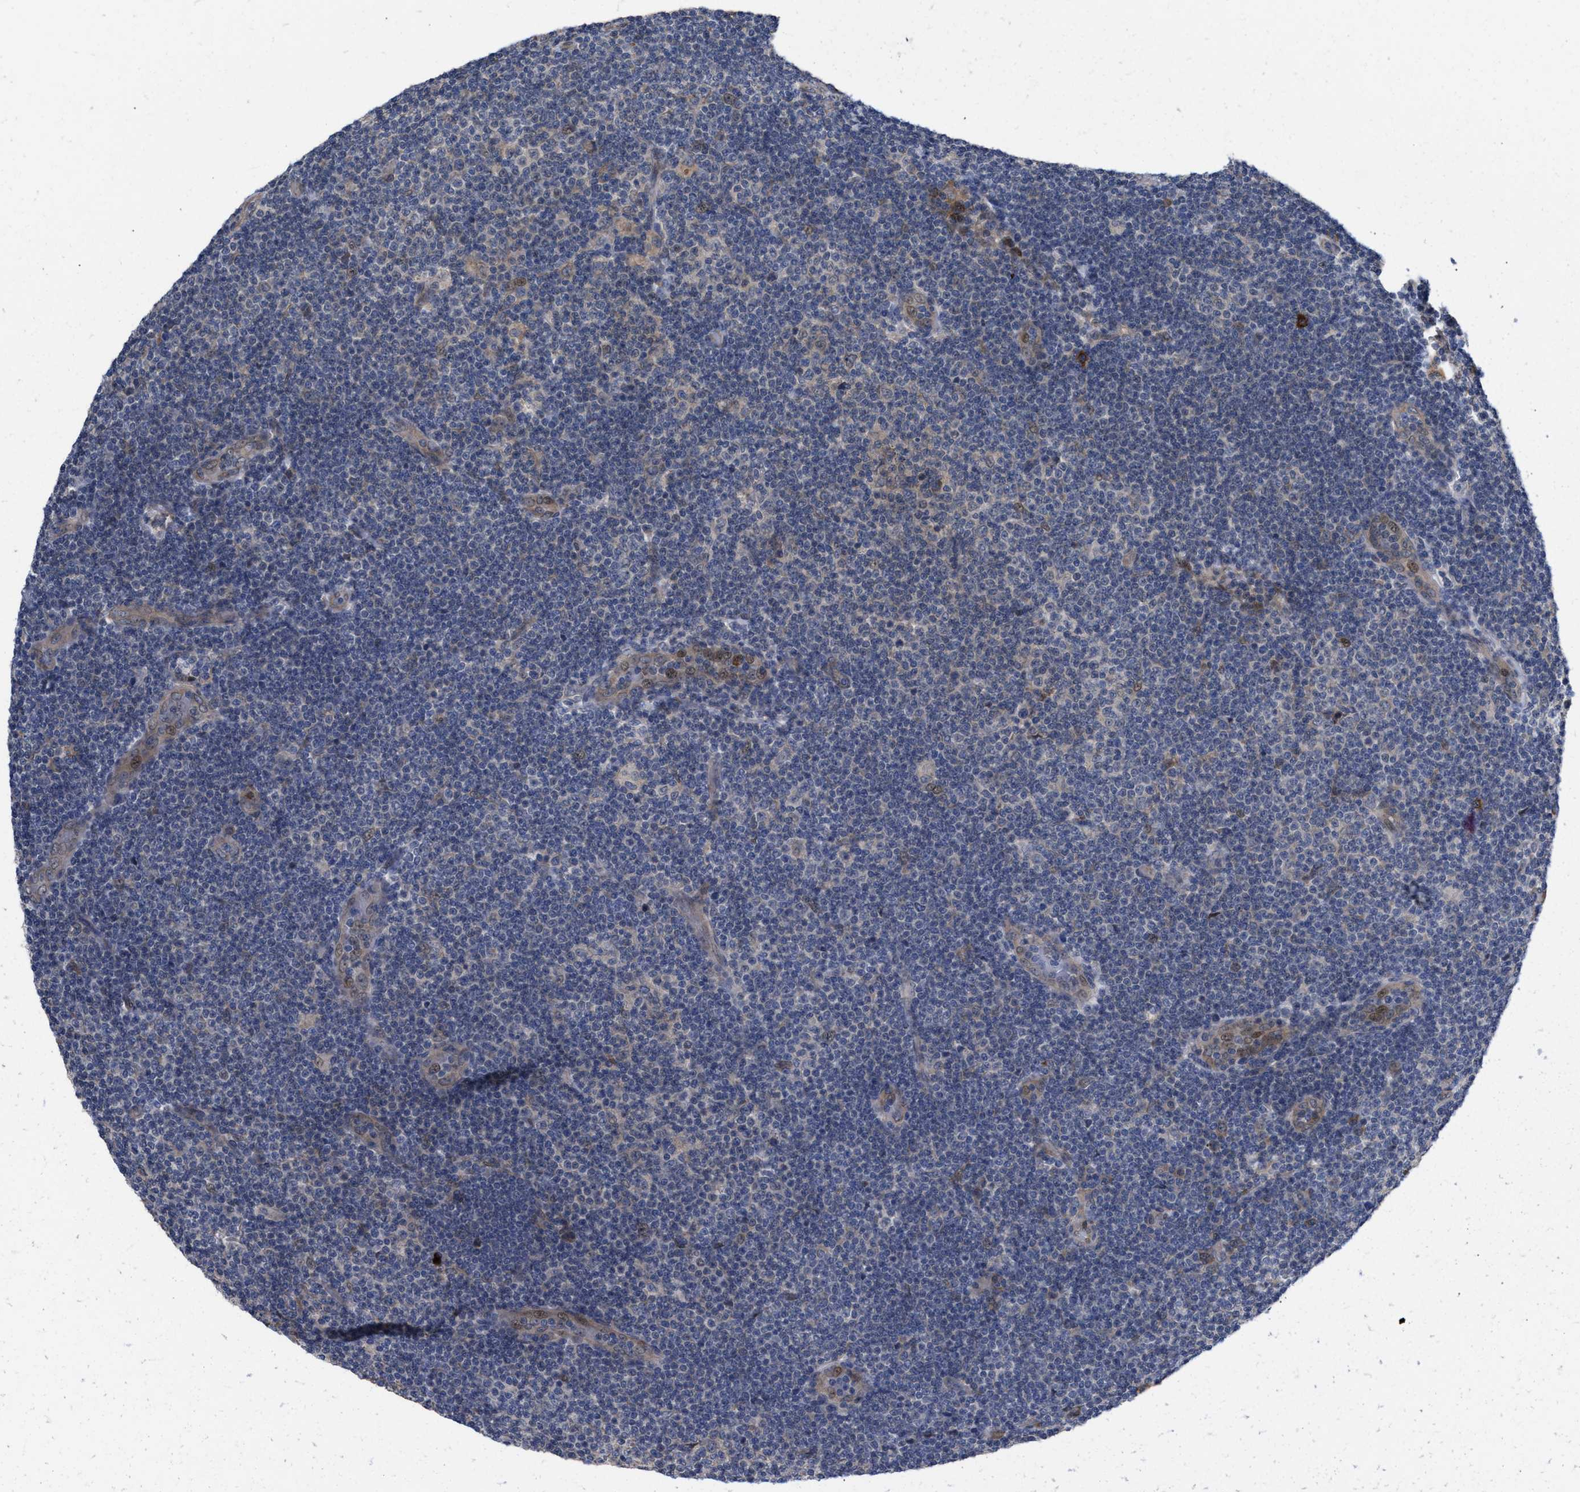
{"staining": {"intensity": "negative", "quantity": "none", "location": "none"}, "tissue": "lymphoma", "cell_type": "Tumor cells", "image_type": "cancer", "snomed": [{"axis": "morphology", "description": "Malignant lymphoma, non-Hodgkin's type, Low grade"}, {"axis": "topography", "description": "Lymph node"}], "caption": "An immunohistochemistry (IHC) image of malignant lymphoma, non-Hodgkin's type (low-grade) is shown. There is no staining in tumor cells of malignant lymphoma, non-Hodgkin's type (low-grade).", "gene": "TP53BP2", "patient": {"sex": "male", "age": 83}}